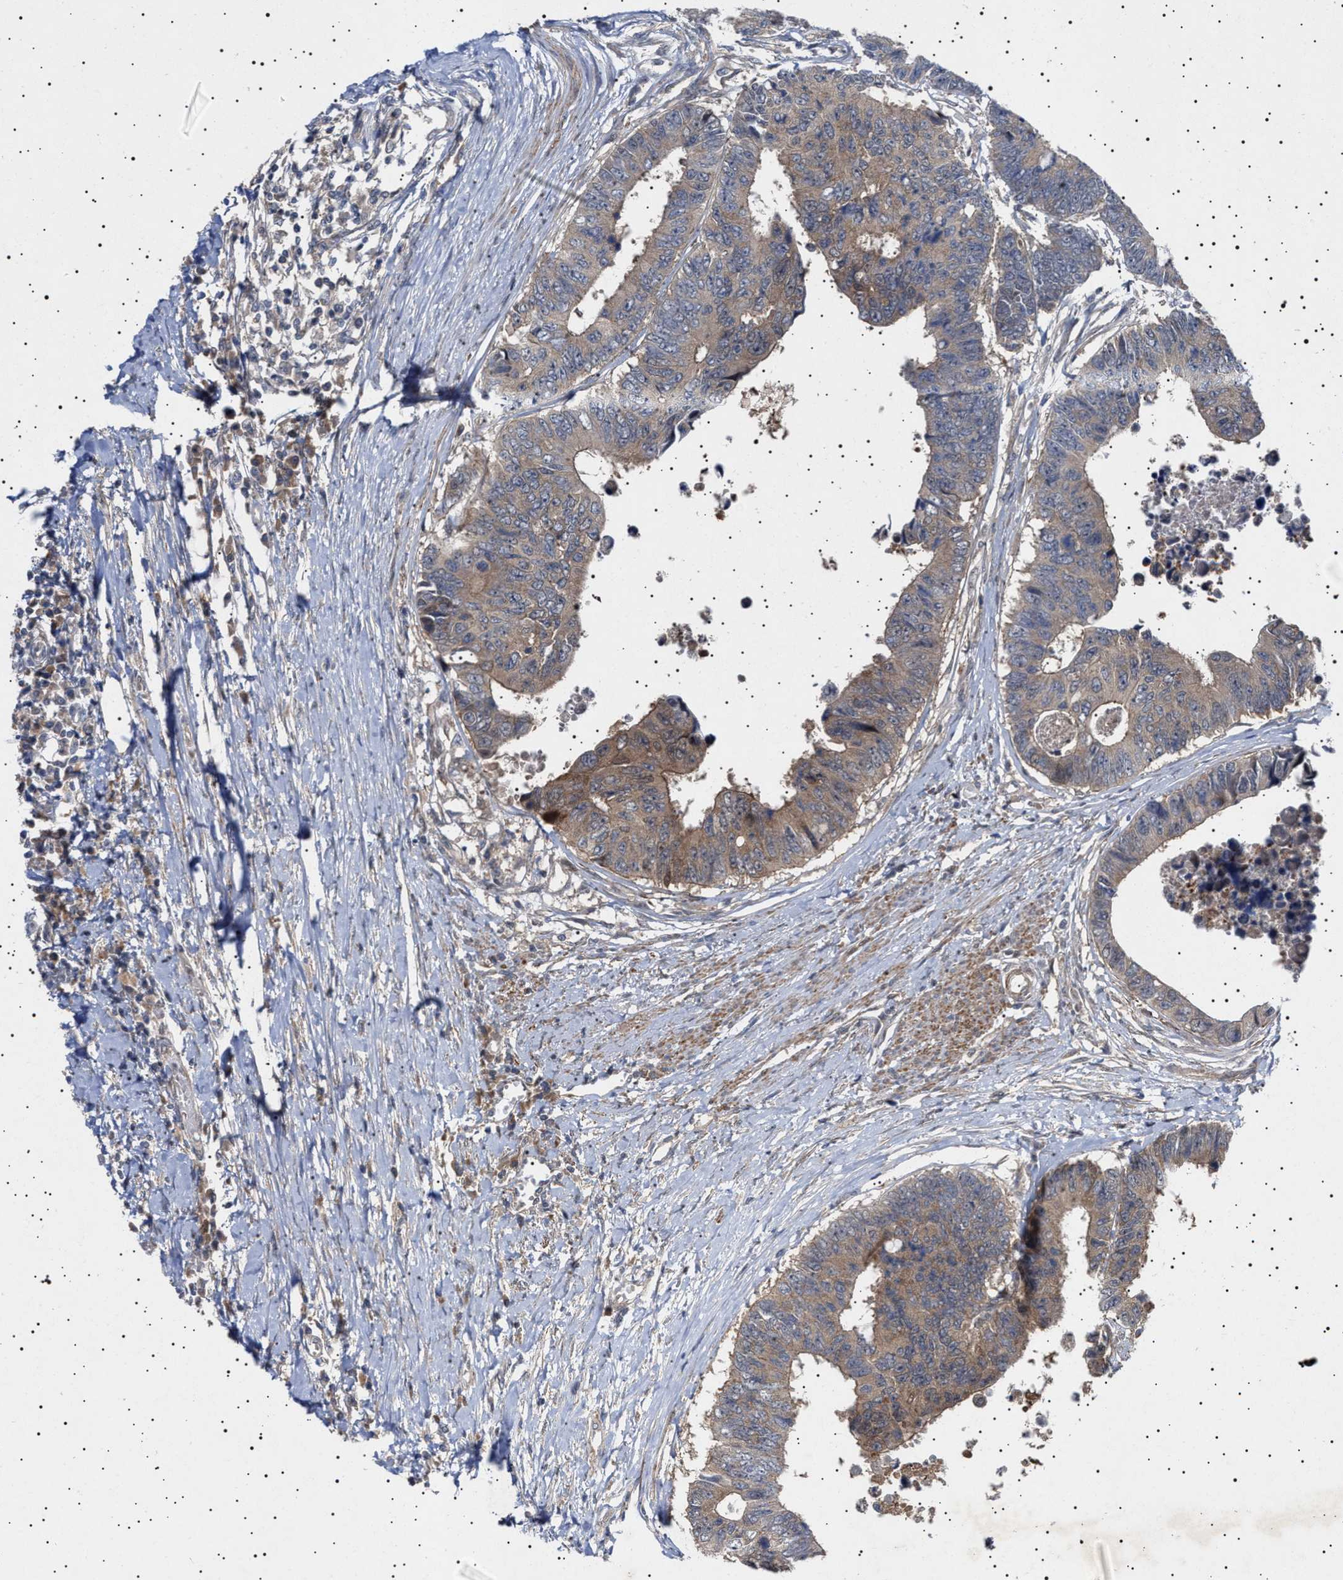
{"staining": {"intensity": "weak", "quantity": ">75%", "location": "cytoplasmic/membranous"}, "tissue": "colorectal cancer", "cell_type": "Tumor cells", "image_type": "cancer", "snomed": [{"axis": "morphology", "description": "Adenocarcinoma, NOS"}, {"axis": "topography", "description": "Rectum"}], "caption": "Protein staining of colorectal cancer tissue exhibits weak cytoplasmic/membranous staining in about >75% of tumor cells.", "gene": "NPLOC4", "patient": {"sex": "male", "age": 84}}